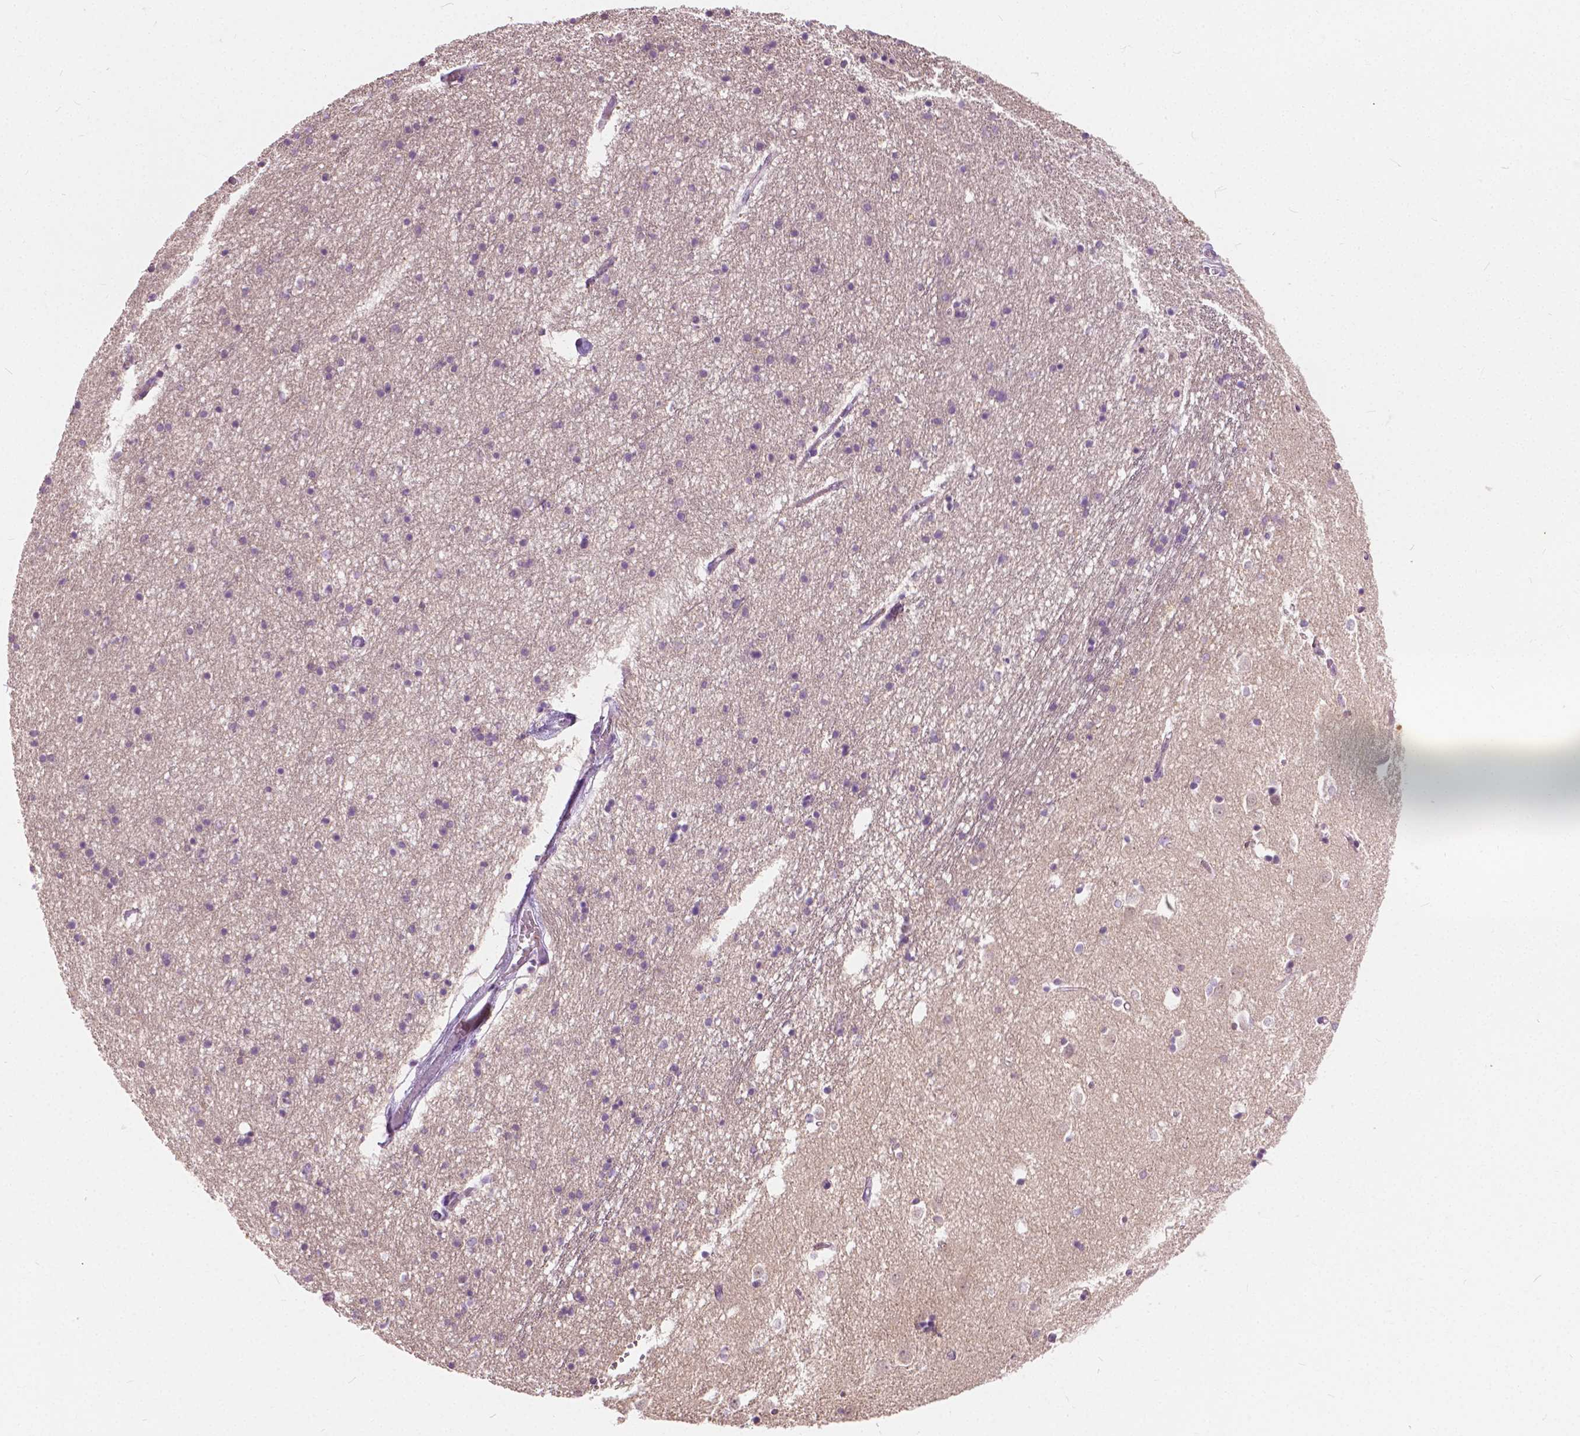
{"staining": {"intensity": "negative", "quantity": "none", "location": "none"}, "tissue": "caudate", "cell_type": "Glial cells", "image_type": "normal", "snomed": [{"axis": "morphology", "description": "Normal tissue, NOS"}, {"axis": "topography", "description": "Lateral ventricle wall"}], "caption": "There is no significant expression in glial cells of caudate. (DAB IHC visualized using brightfield microscopy, high magnification).", "gene": "DLX6", "patient": {"sex": "male", "age": 54}}